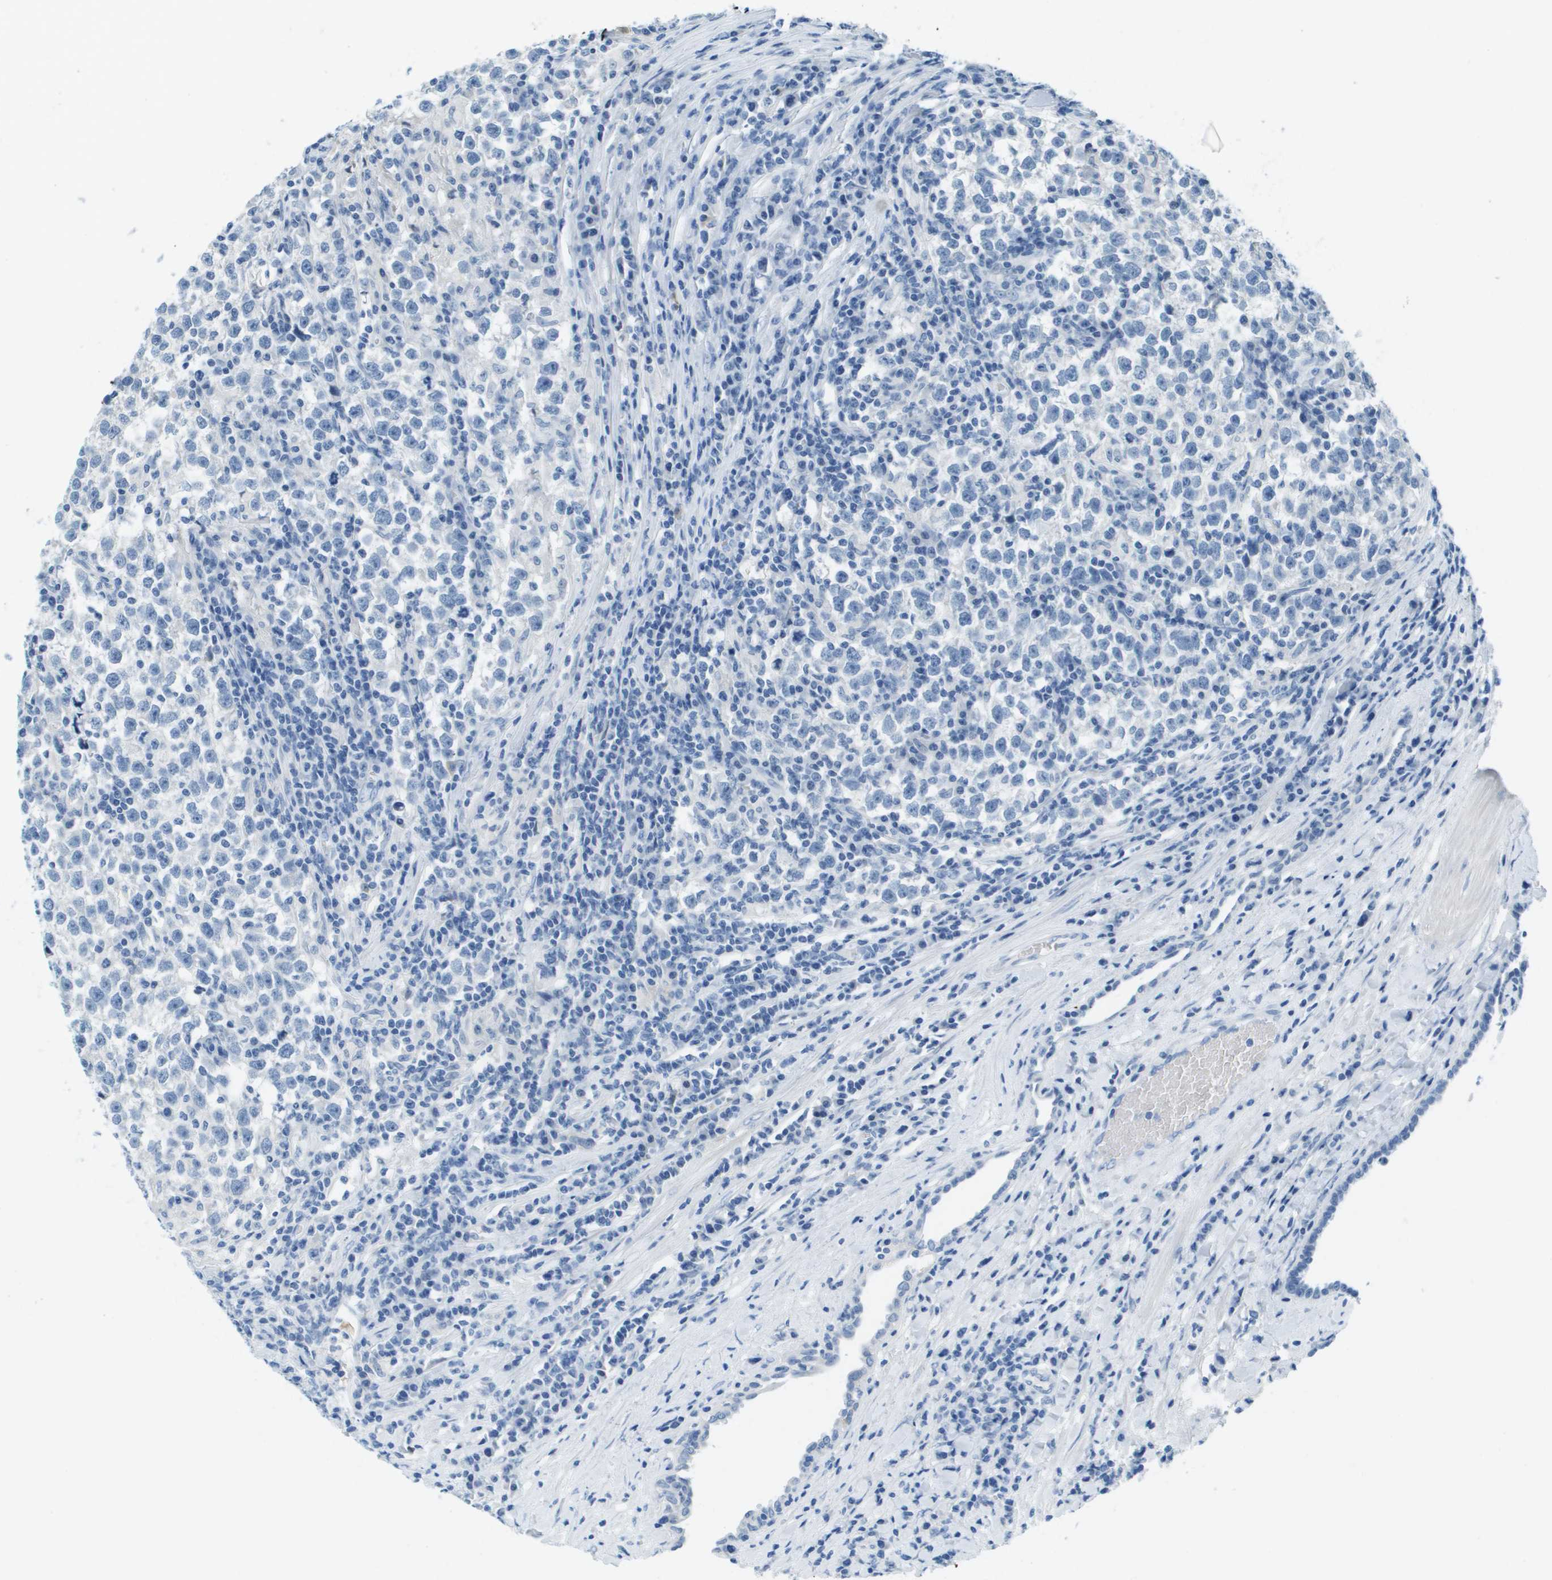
{"staining": {"intensity": "negative", "quantity": "none", "location": "none"}, "tissue": "testis cancer", "cell_type": "Tumor cells", "image_type": "cancer", "snomed": [{"axis": "morphology", "description": "Normal tissue, NOS"}, {"axis": "morphology", "description": "Seminoma, NOS"}, {"axis": "topography", "description": "Testis"}], "caption": "Testis cancer was stained to show a protein in brown. There is no significant positivity in tumor cells.", "gene": "CDHR2", "patient": {"sex": "male", "age": 43}}